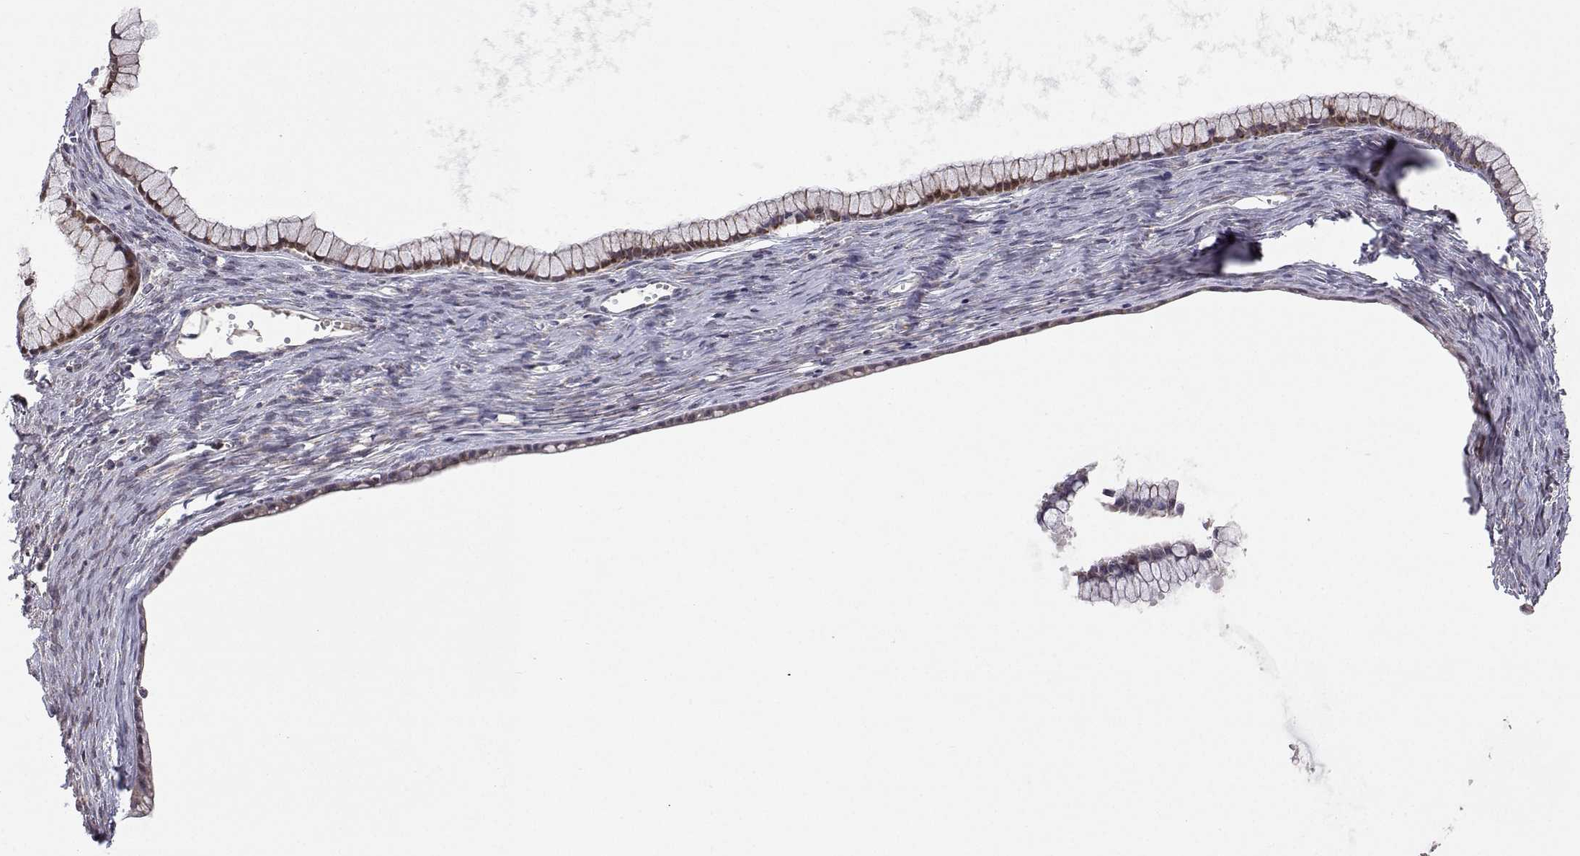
{"staining": {"intensity": "weak", "quantity": "25%-75%", "location": "cytoplasmic/membranous"}, "tissue": "ovarian cancer", "cell_type": "Tumor cells", "image_type": "cancer", "snomed": [{"axis": "morphology", "description": "Cystadenocarcinoma, mucinous, NOS"}, {"axis": "topography", "description": "Ovary"}], "caption": "Protein staining shows weak cytoplasmic/membranous expression in approximately 25%-75% of tumor cells in mucinous cystadenocarcinoma (ovarian).", "gene": "MRPL3", "patient": {"sex": "female", "age": 41}}